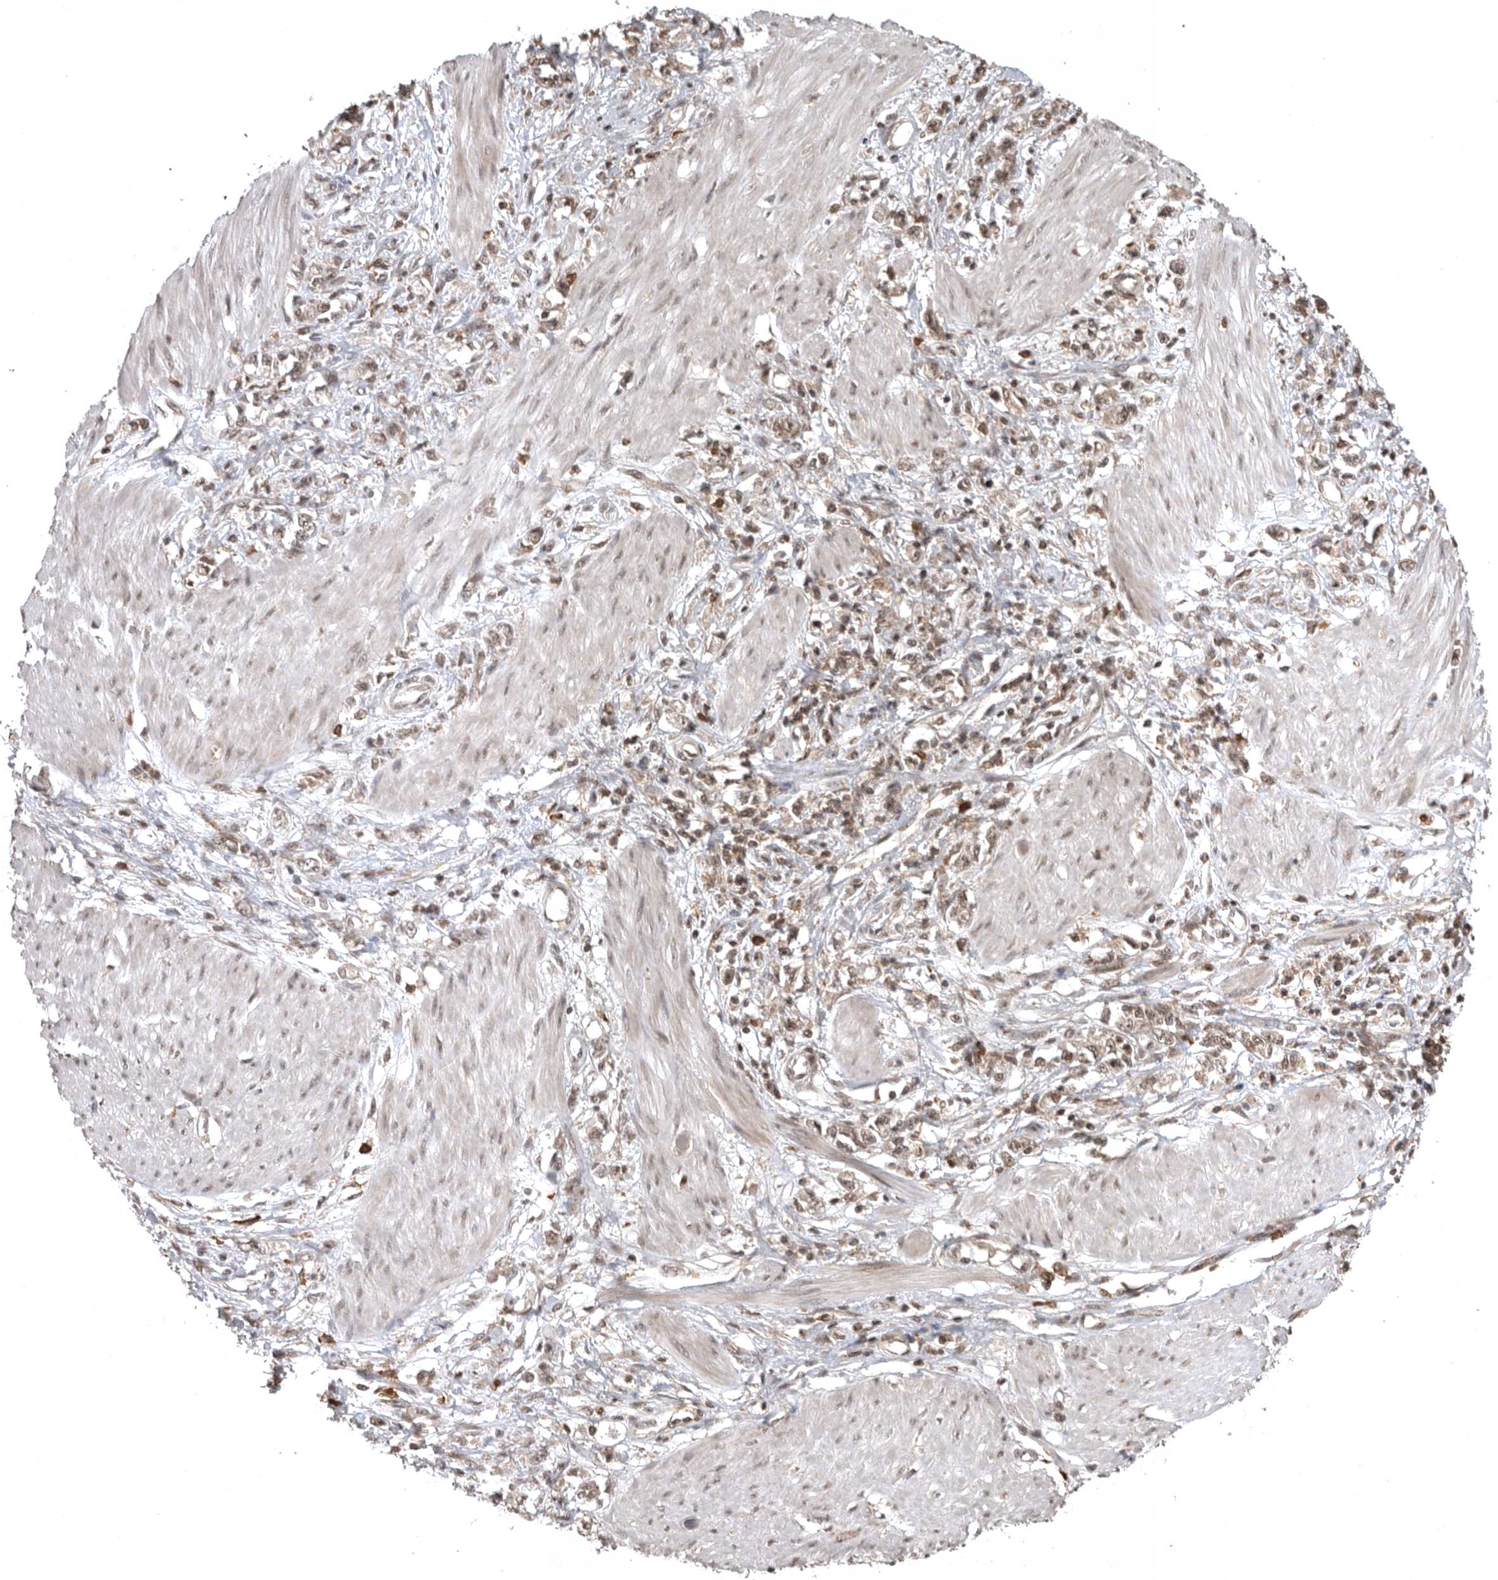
{"staining": {"intensity": "weak", "quantity": ">75%", "location": "nuclear"}, "tissue": "stomach cancer", "cell_type": "Tumor cells", "image_type": "cancer", "snomed": [{"axis": "morphology", "description": "Adenocarcinoma, NOS"}, {"axis": "topography", "description": "Stomach"}], "caption": "A micrograph of human stomach adenocarcinoma stained for a protein shows weak nuclear brown staining in tumor cells. (Brightfield microscopy of DAB IHC at high magnification).", "gene": "CBLL1", "patient": {"sex": "female", "age": 76}}